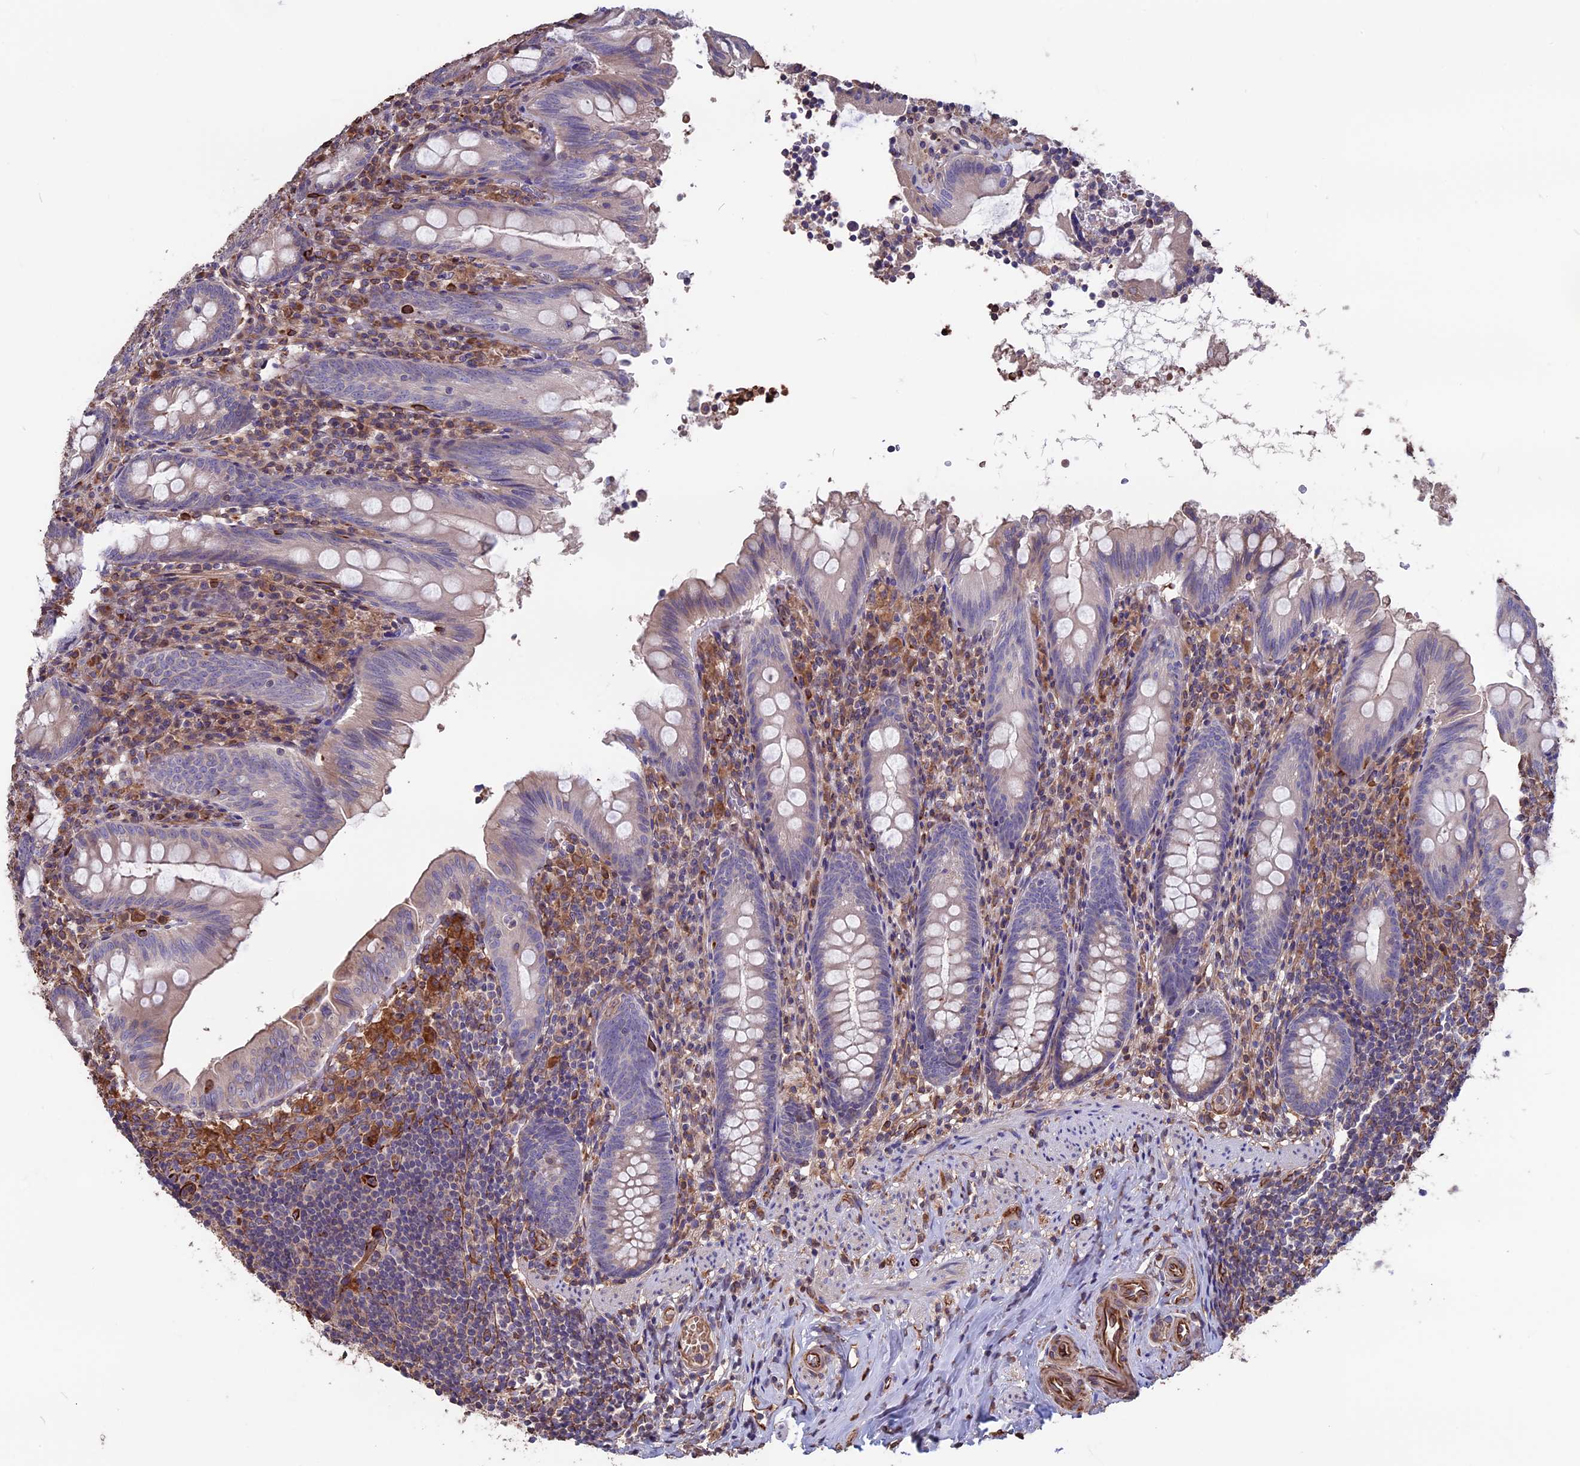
{"staining": {"intensity": "moderate", "quantity": "<25%", "location": "cytoplasmic/membranous"}, "tissue": "appendix", "cell_type": "Glandular cells", "image_type": "normal", "snomed": [{"axis": "morphology", "description": "Normal tissue, NOS"}, {"axis": "topography", "description": "Appendix"}], "caption": "Protein expression analysis of normal appendix exhibits moderate cytoplasmic/membranous expression in about <25% of glandular cells. The staining was performed using DAB, with brown indicating positive protein expression. Nuclei are stained blue with hematoxylin.", "gene": "SEH1L", "patient": {"sex": "male", "age": 55}}